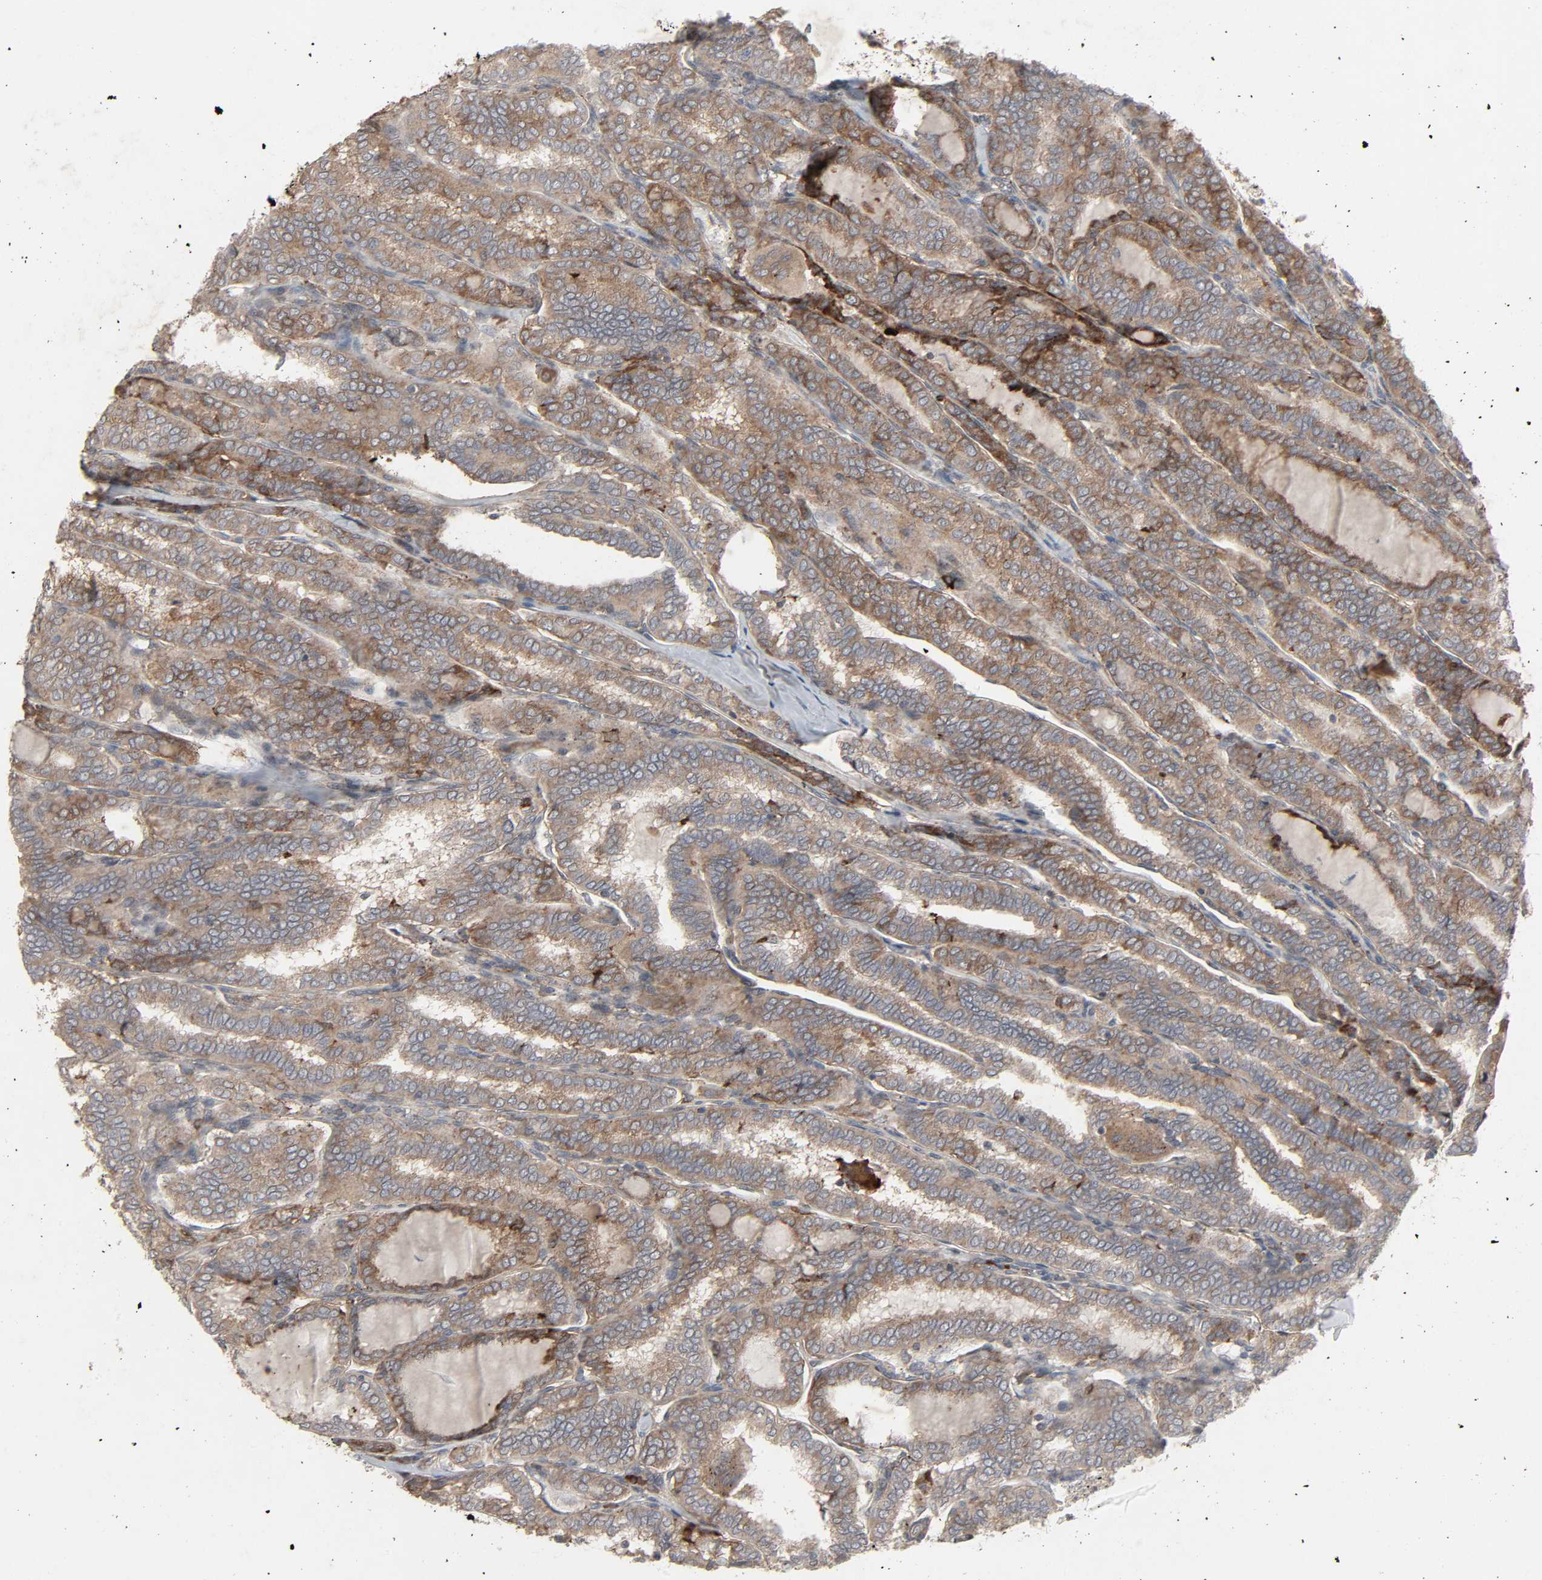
{"staining": {"intensity": "moderate", "quantity": ">75%", "location": "cytoplasmic/membranous"}, "tissue": "thyroid cancer", "cell_type": "Tumor cells", "image_type": "cancer", "snomed": [{"axis": "morphology", "description": "Papillary adenocarcinoma, NOS"}, {"axis": "topography", "description": "Thyroid gland"}], "caption": "Thyroid papillary adenocarcinoma tissue shows moderate cytoplasmic/membranous staining in about >75% of tumor cells", "gene": "ADCY4", "patient": {"sex": "female", "age": 30}}